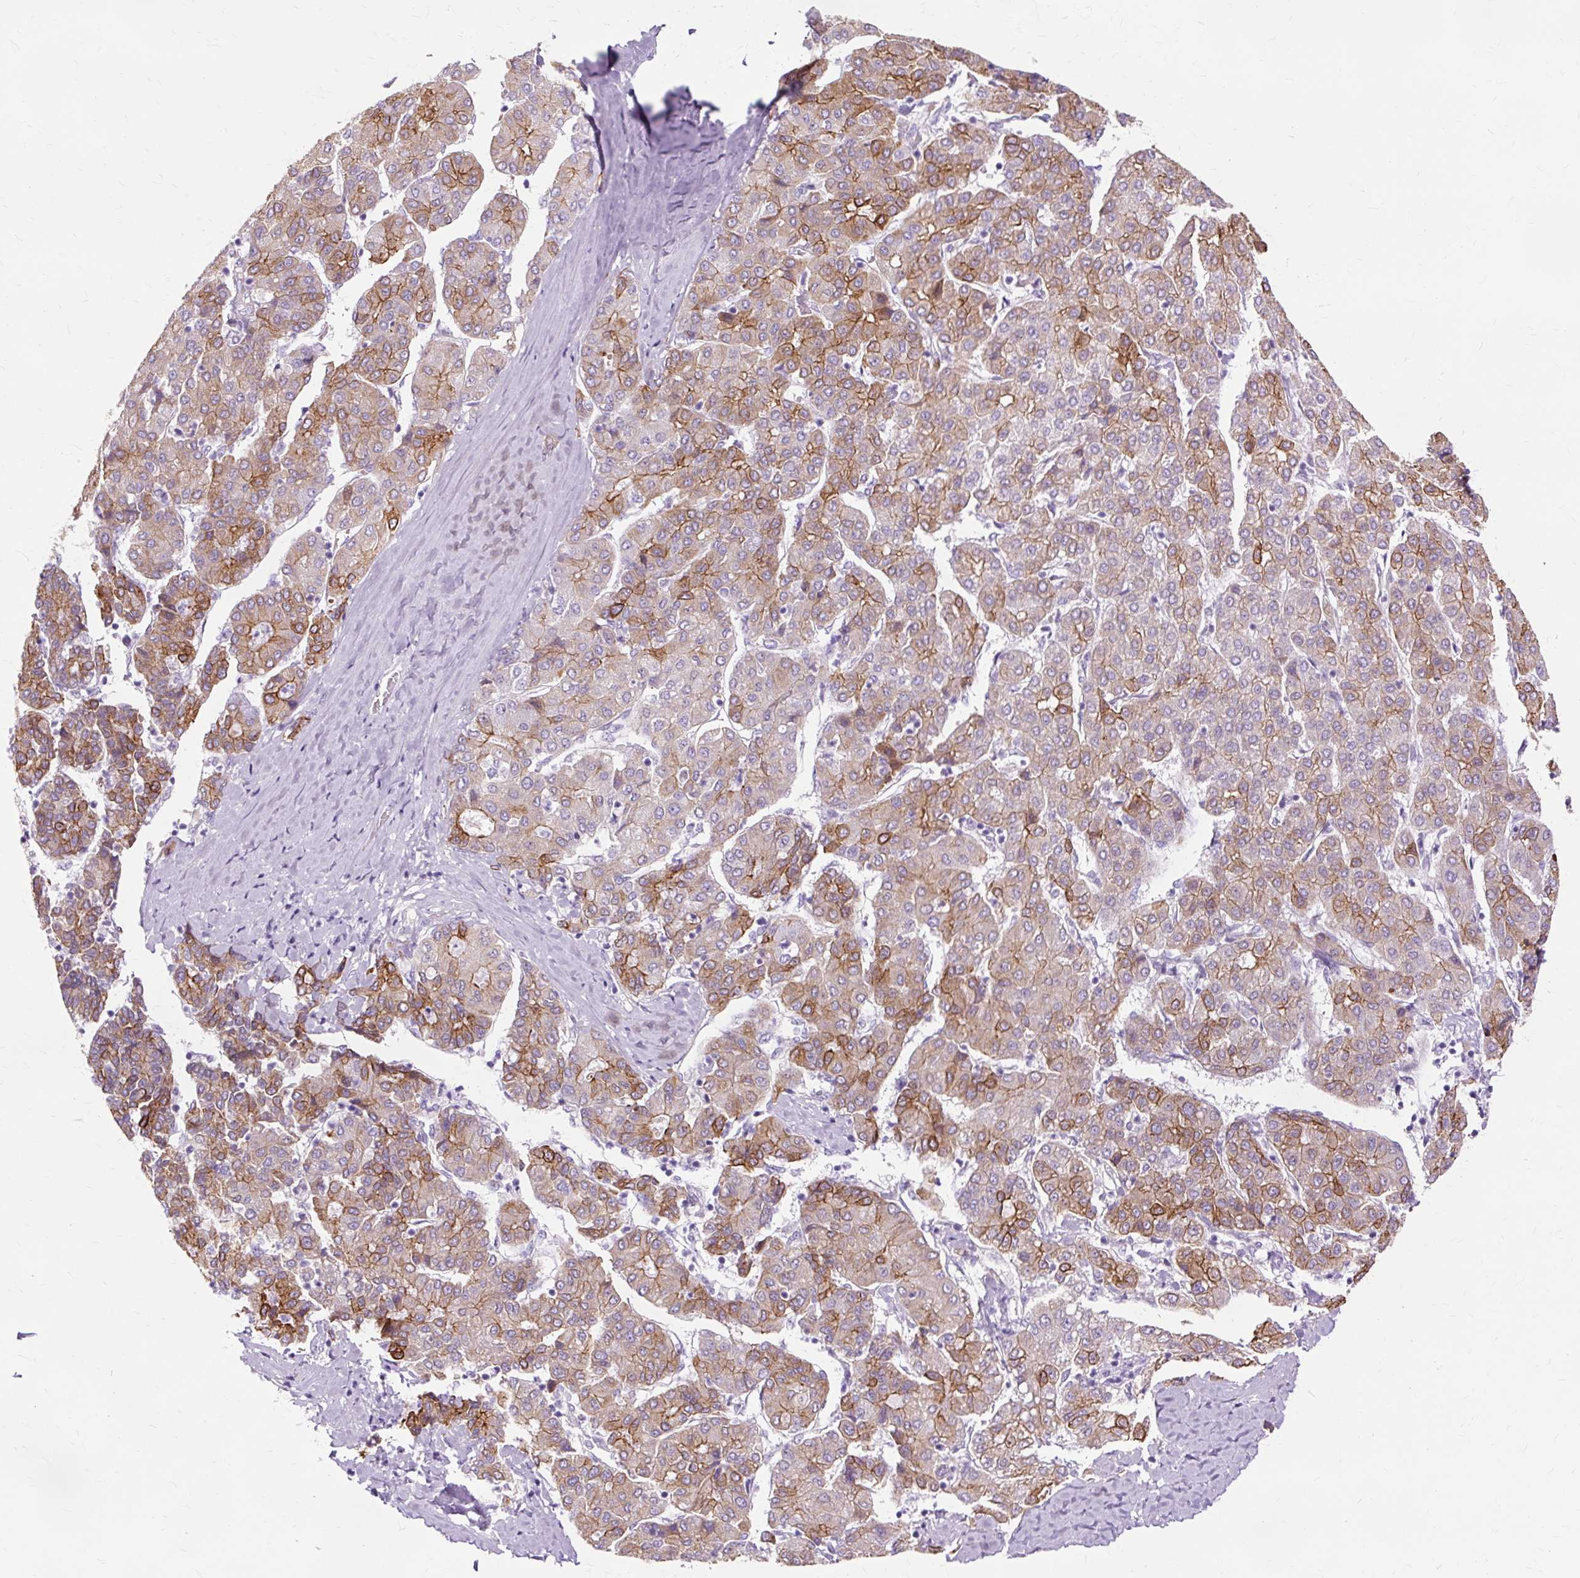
{"staining": {"intensity": "moderate", "quantity": ">75%", "location": "cytoplasmic/membranous"}, "tissue": "liver cancer", "cell_type": "Tumor cells", "image_type": "cancer", "snomed": [{"axis": "morphology", "description": "Carcinoma, Hepatocellular, NOS"}, {"axis": "topography", "description": "Liver"}], "caption": "Liver cancer stained with DAB (3,3'-diaminobenzidine) immunohistochemistry (IHC) reveals medium levels of moderate cytoplasmic/membranous staining in about >75% of tumor cells.", "gene": "DCTN4", "patient": {"sex": "male", "age": 65}}